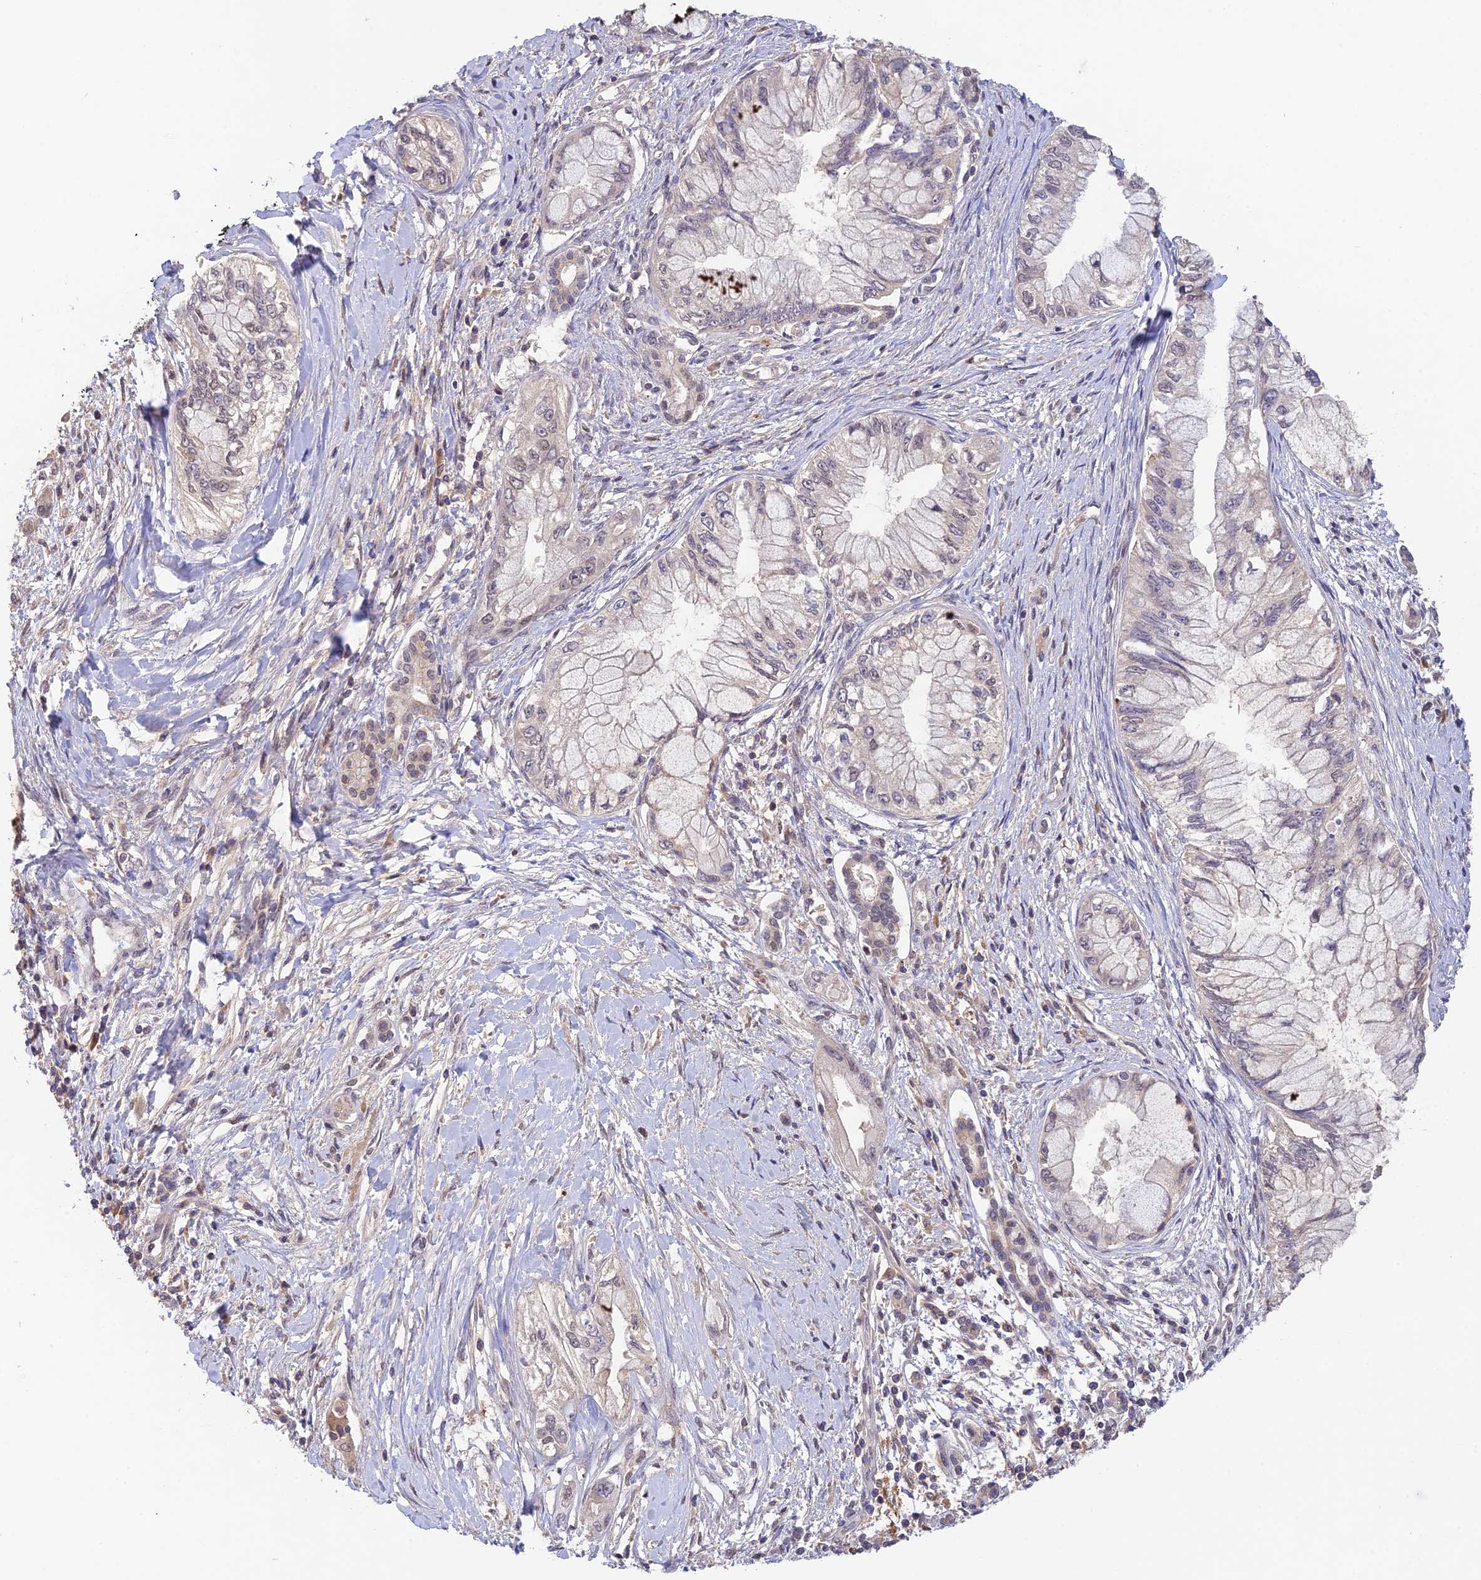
{"staining": {"intensity": "negative", "quantity": "none", "location": "none"}, "tissue": "pancreatic cancer", "cell_type": "Tumor cells", "image_type": "cancer", "snomed": [{"axis": "morphology", "description": "Adenocarcinoma, NOS"}, {"axis": "topography", "description": "Pancreas"}], "caption": "An image of pancreatic adenocarcinoma stained for a protein demonstrates no brown staining in tumor cells. (DAB (3,3'-diaminobenzidine) immunohistochemistry (IHC), high magnification).", "gene": "ZNF436", "patient": {"sex": "male", "age": 48}}